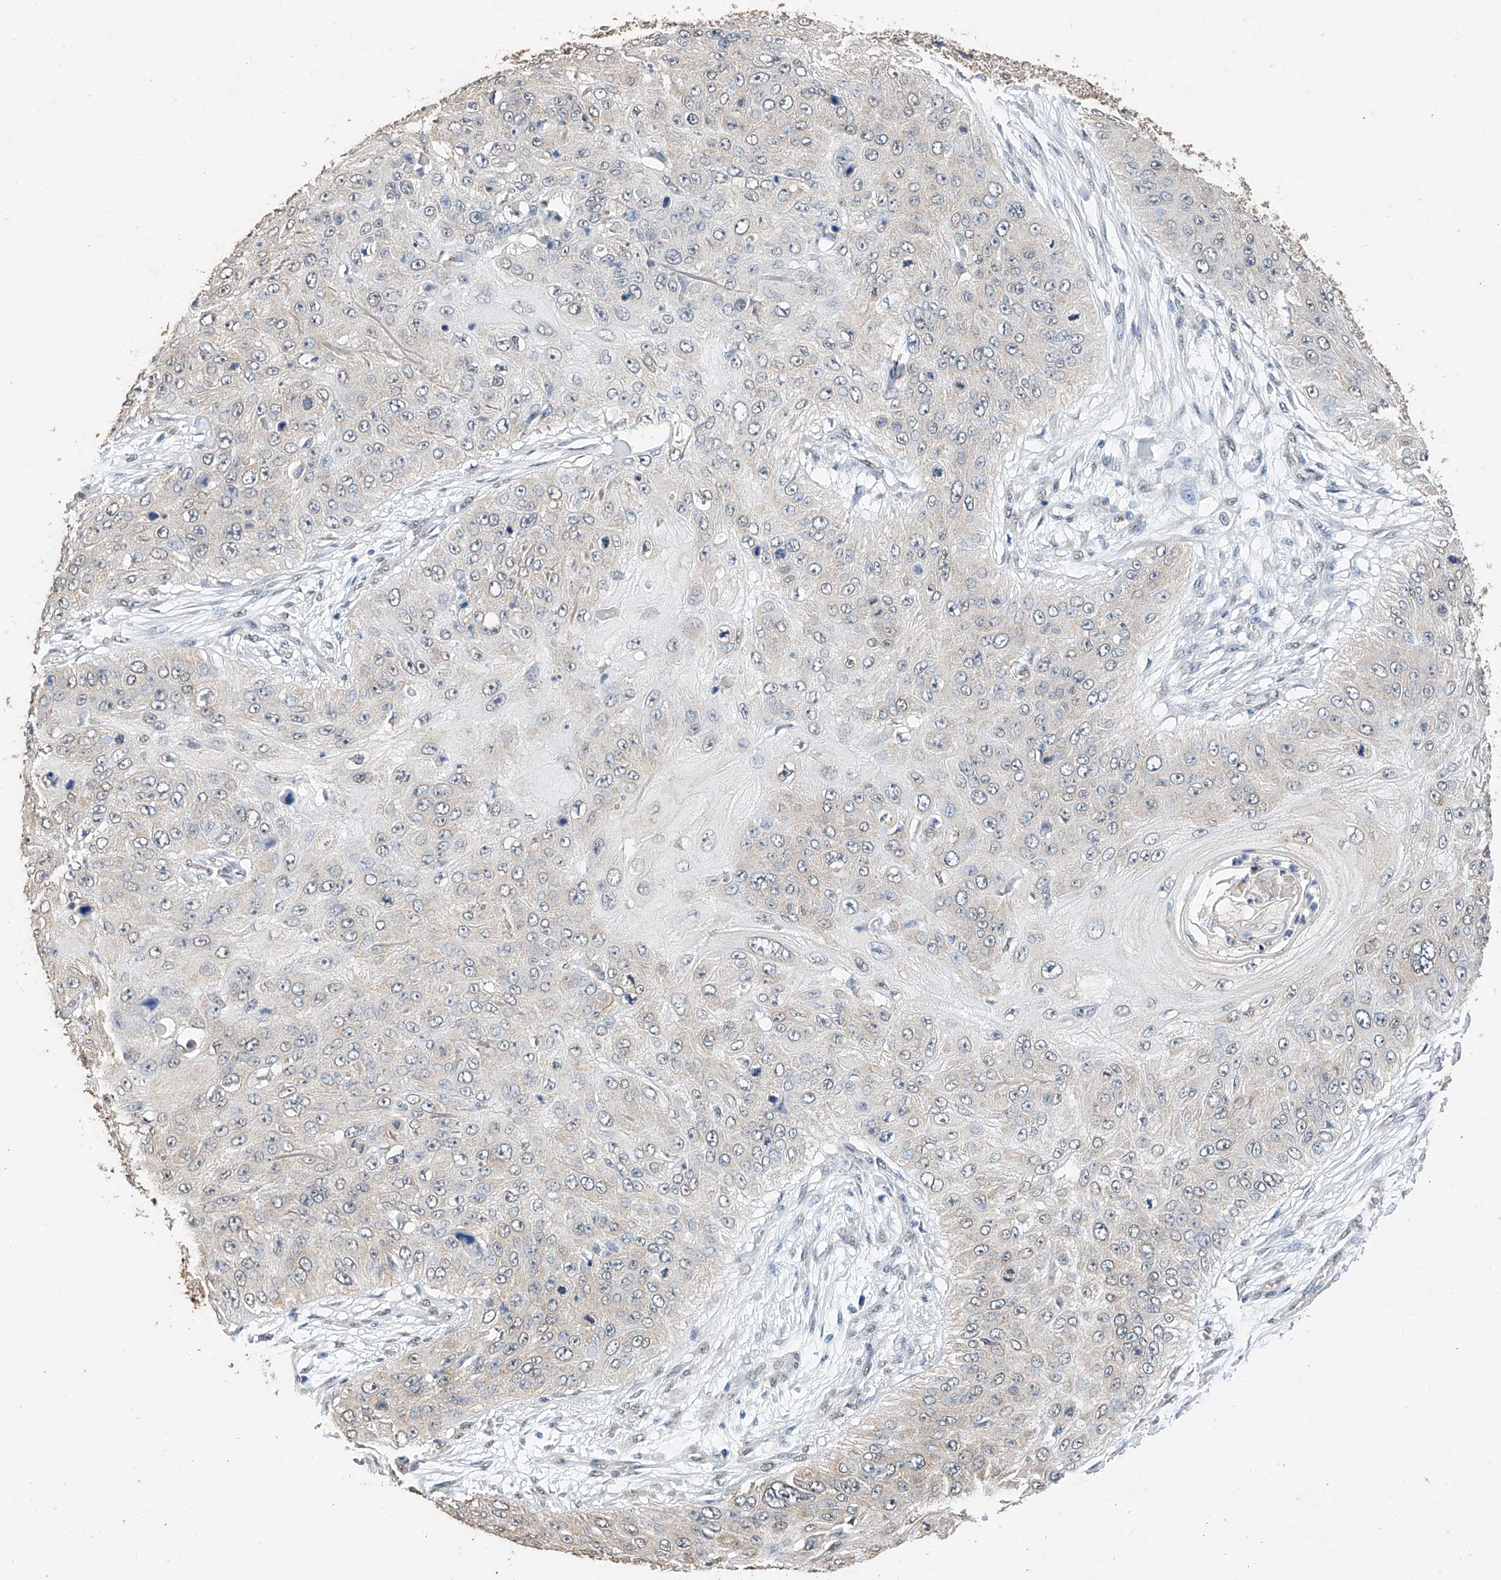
{"staining": {"intensity": "negative", "quantity": "none", "location": "none"}, "tissue": "skin cancer", "cell_type": "Tumor cells", "image_type": "cancer", "snomed": [{"axis": "morphology", "description": "Squamous cell carcinoma, NOS"}, {"axis": "topography", "description": "Skin"}], "caption": "DAB (3,3'-diaminobenzidine) immunohistochemical staining of human skin cancer (squamous cell carcinoma) exhibits no significant positivity in tumor cells.", "gene": "CERS4", "patient": {"sex": "female", "age": 80}}